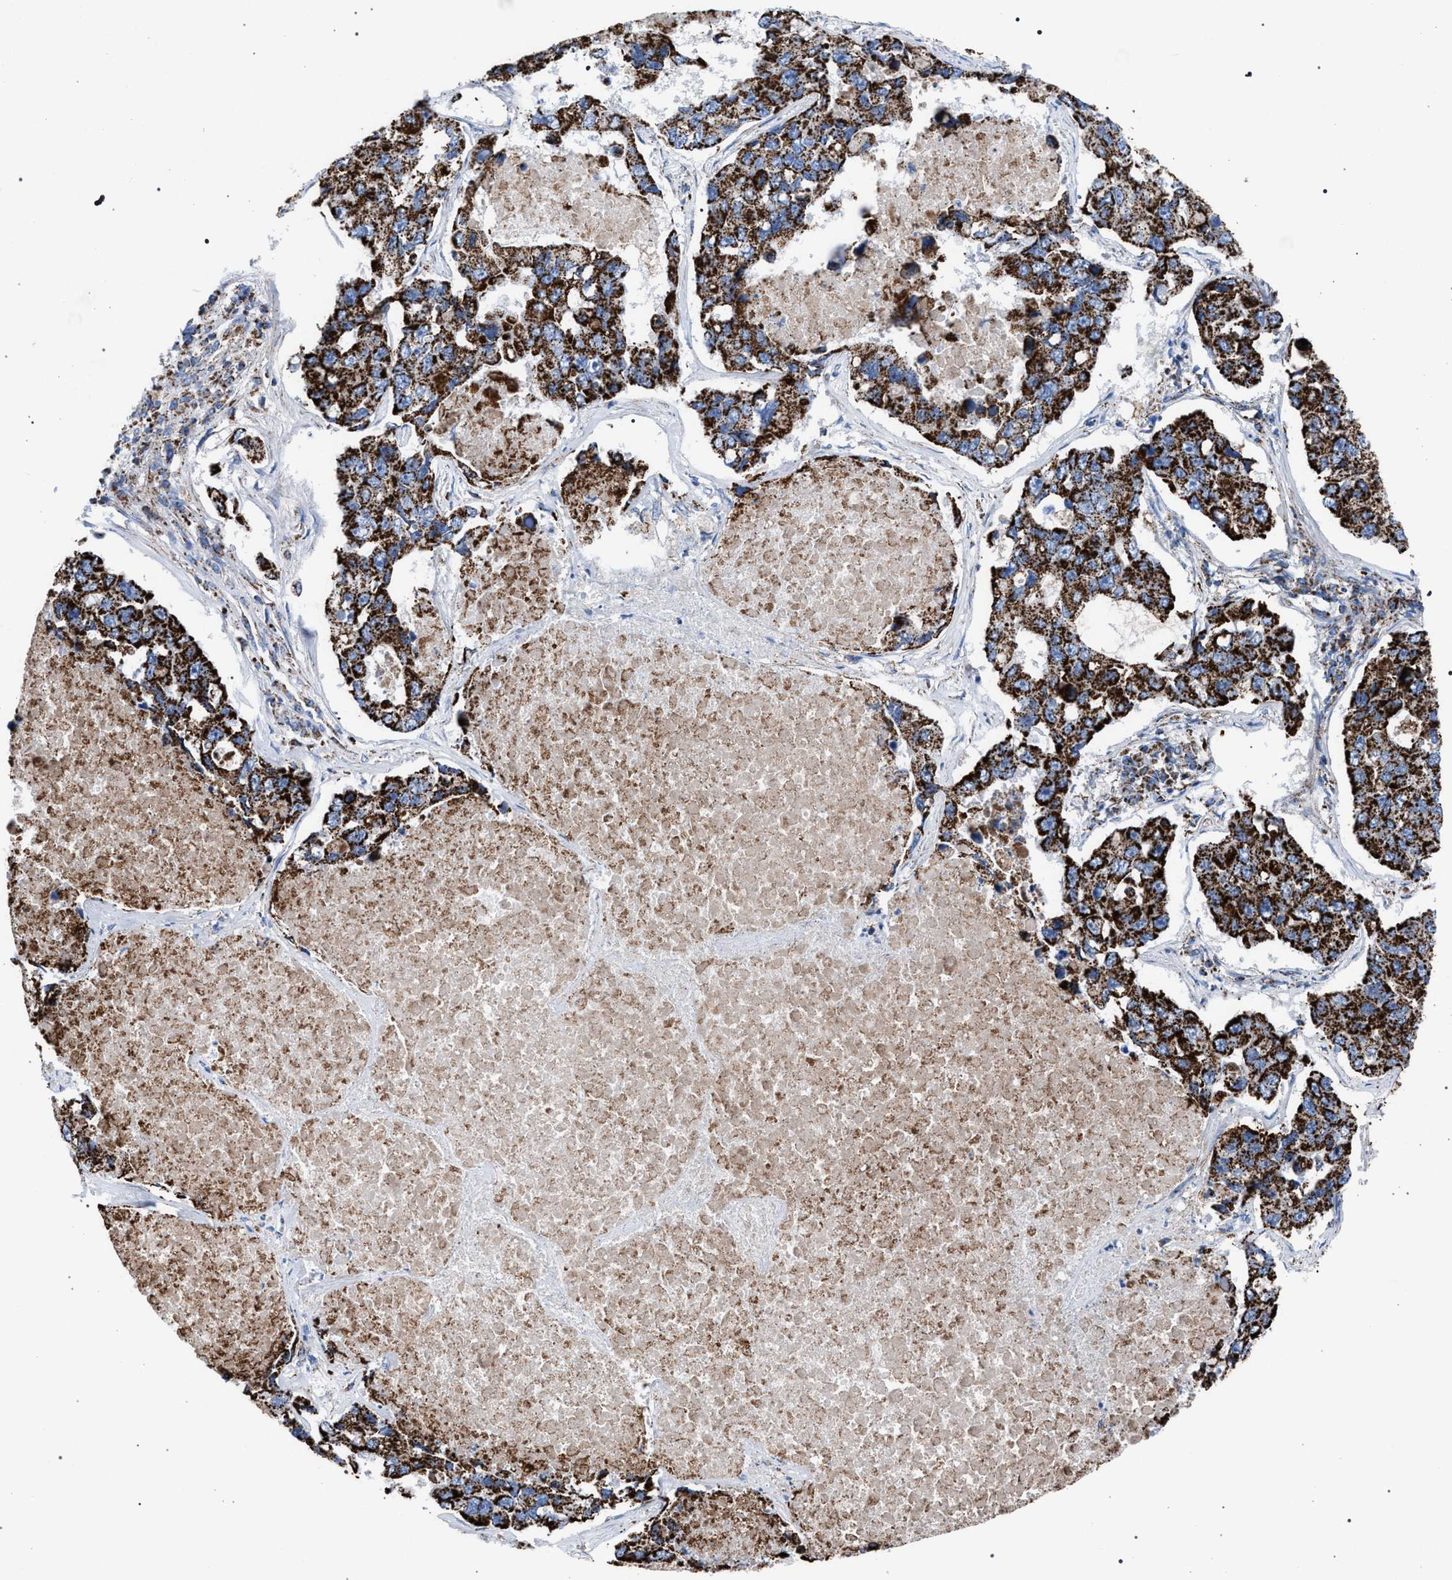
{"staining": {"intensity": "strong", "quantity": ">75%", "location": "cytoplasmic/membranous"}, "tissue": "lung cancer", "cell_type": "Tumor cells", "image_type": "cancer", "snomed": [{"axis": "morphology", "description": "Adenocarcinoma, NOS"}, {"axis": "topography", "description": "Lung"}], "caption": "About >75% of tumor cells in adenocarcinoma (lung) display strong cytoplasmic/membranous protein staining as visualized by brown immunohistochemical staining.", "gene": "VPS13A", "patient": {"sex": "male", "age": 64}}